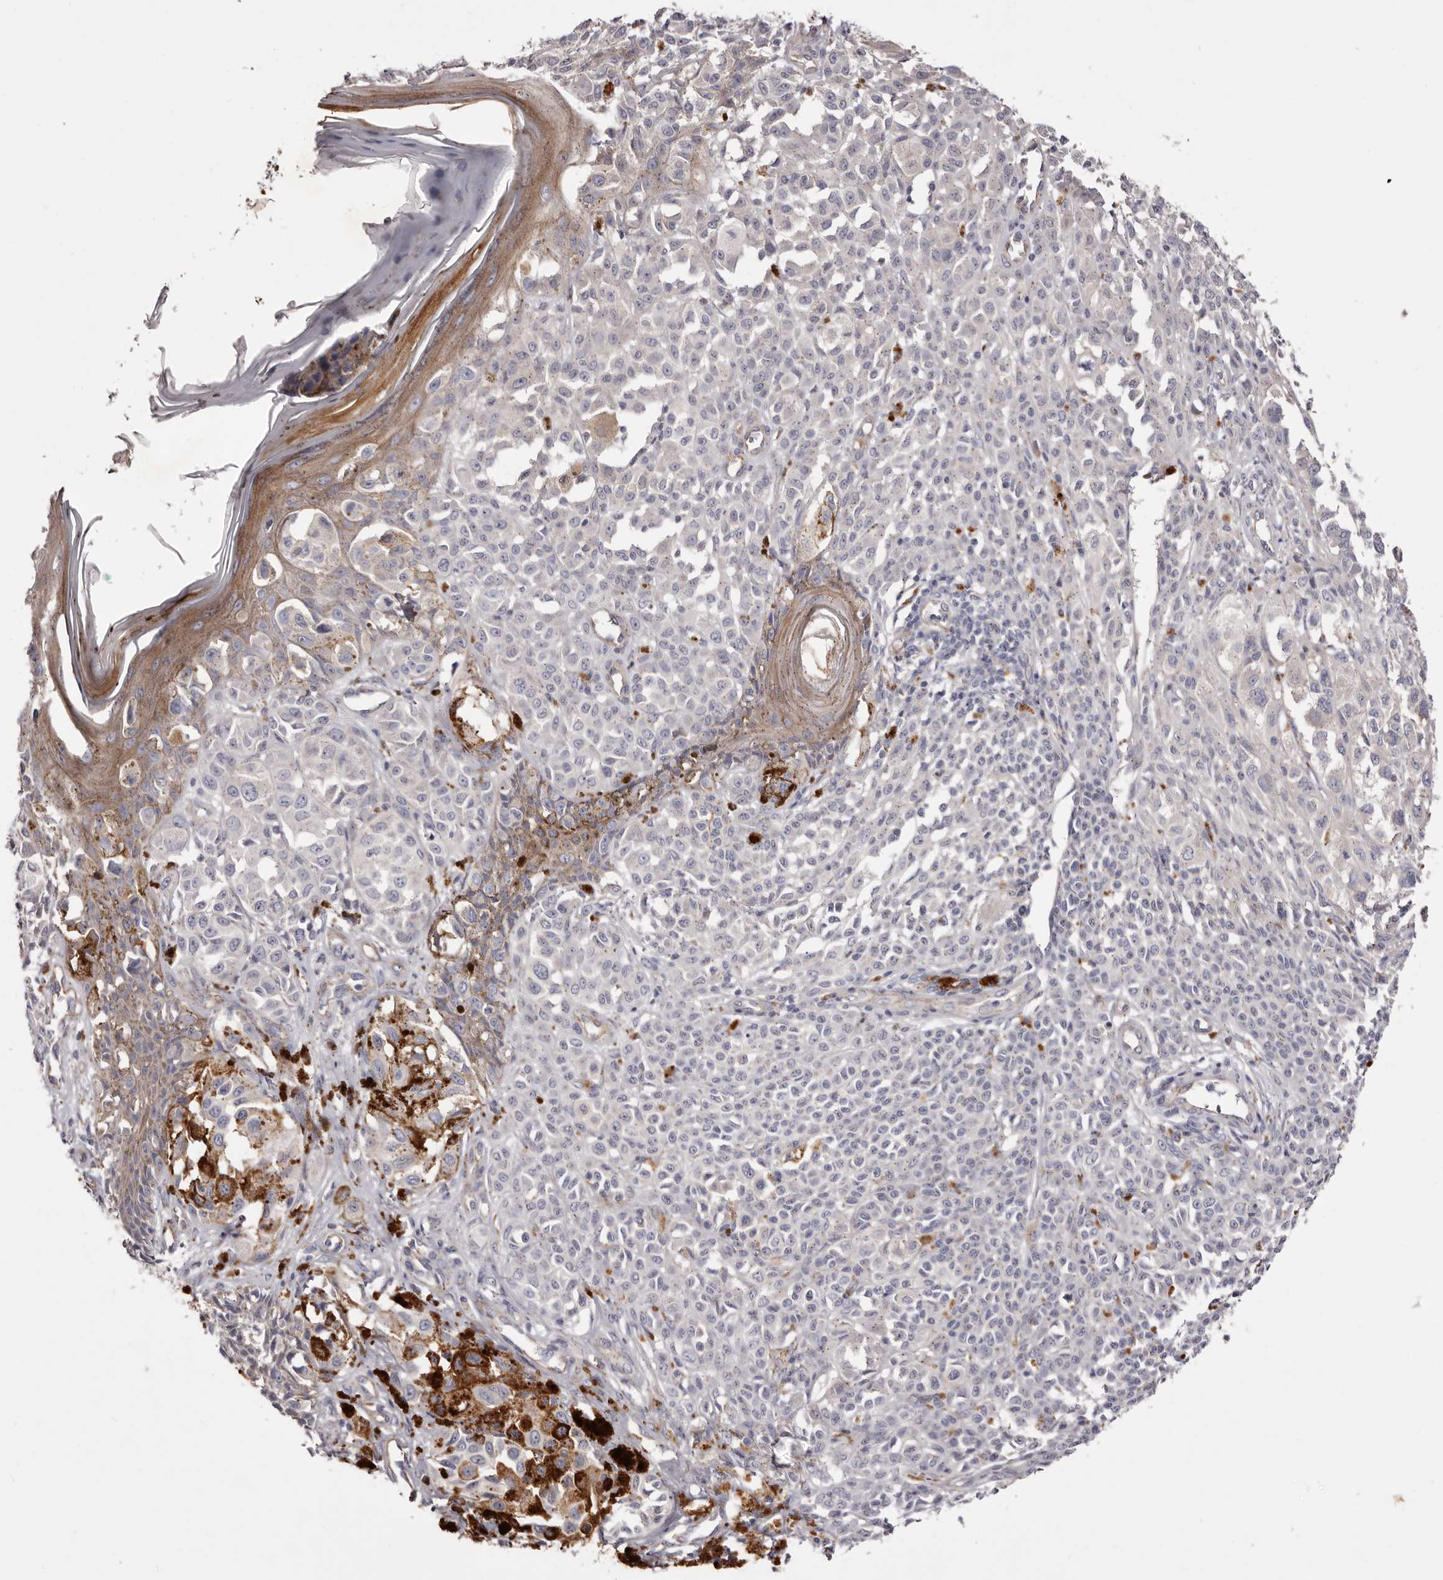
{"staining": {"intensity": "negative", "quantity": "none", "location": "none"}, "tissue": "melanoma", "cell_type": "Tumor cells", "image_type": "cancer", "snomed": [{"axis": "morphology", "description": "Malignant melanoma, NOS"}, {"axis": "topography", "description": "Skin of leg"}], "caption": "Protein analysis of malignant melanoma displays no significant staining in tumor cells.", "gene": "PEG10", "patient": {"sex": "female", "age": 72}}